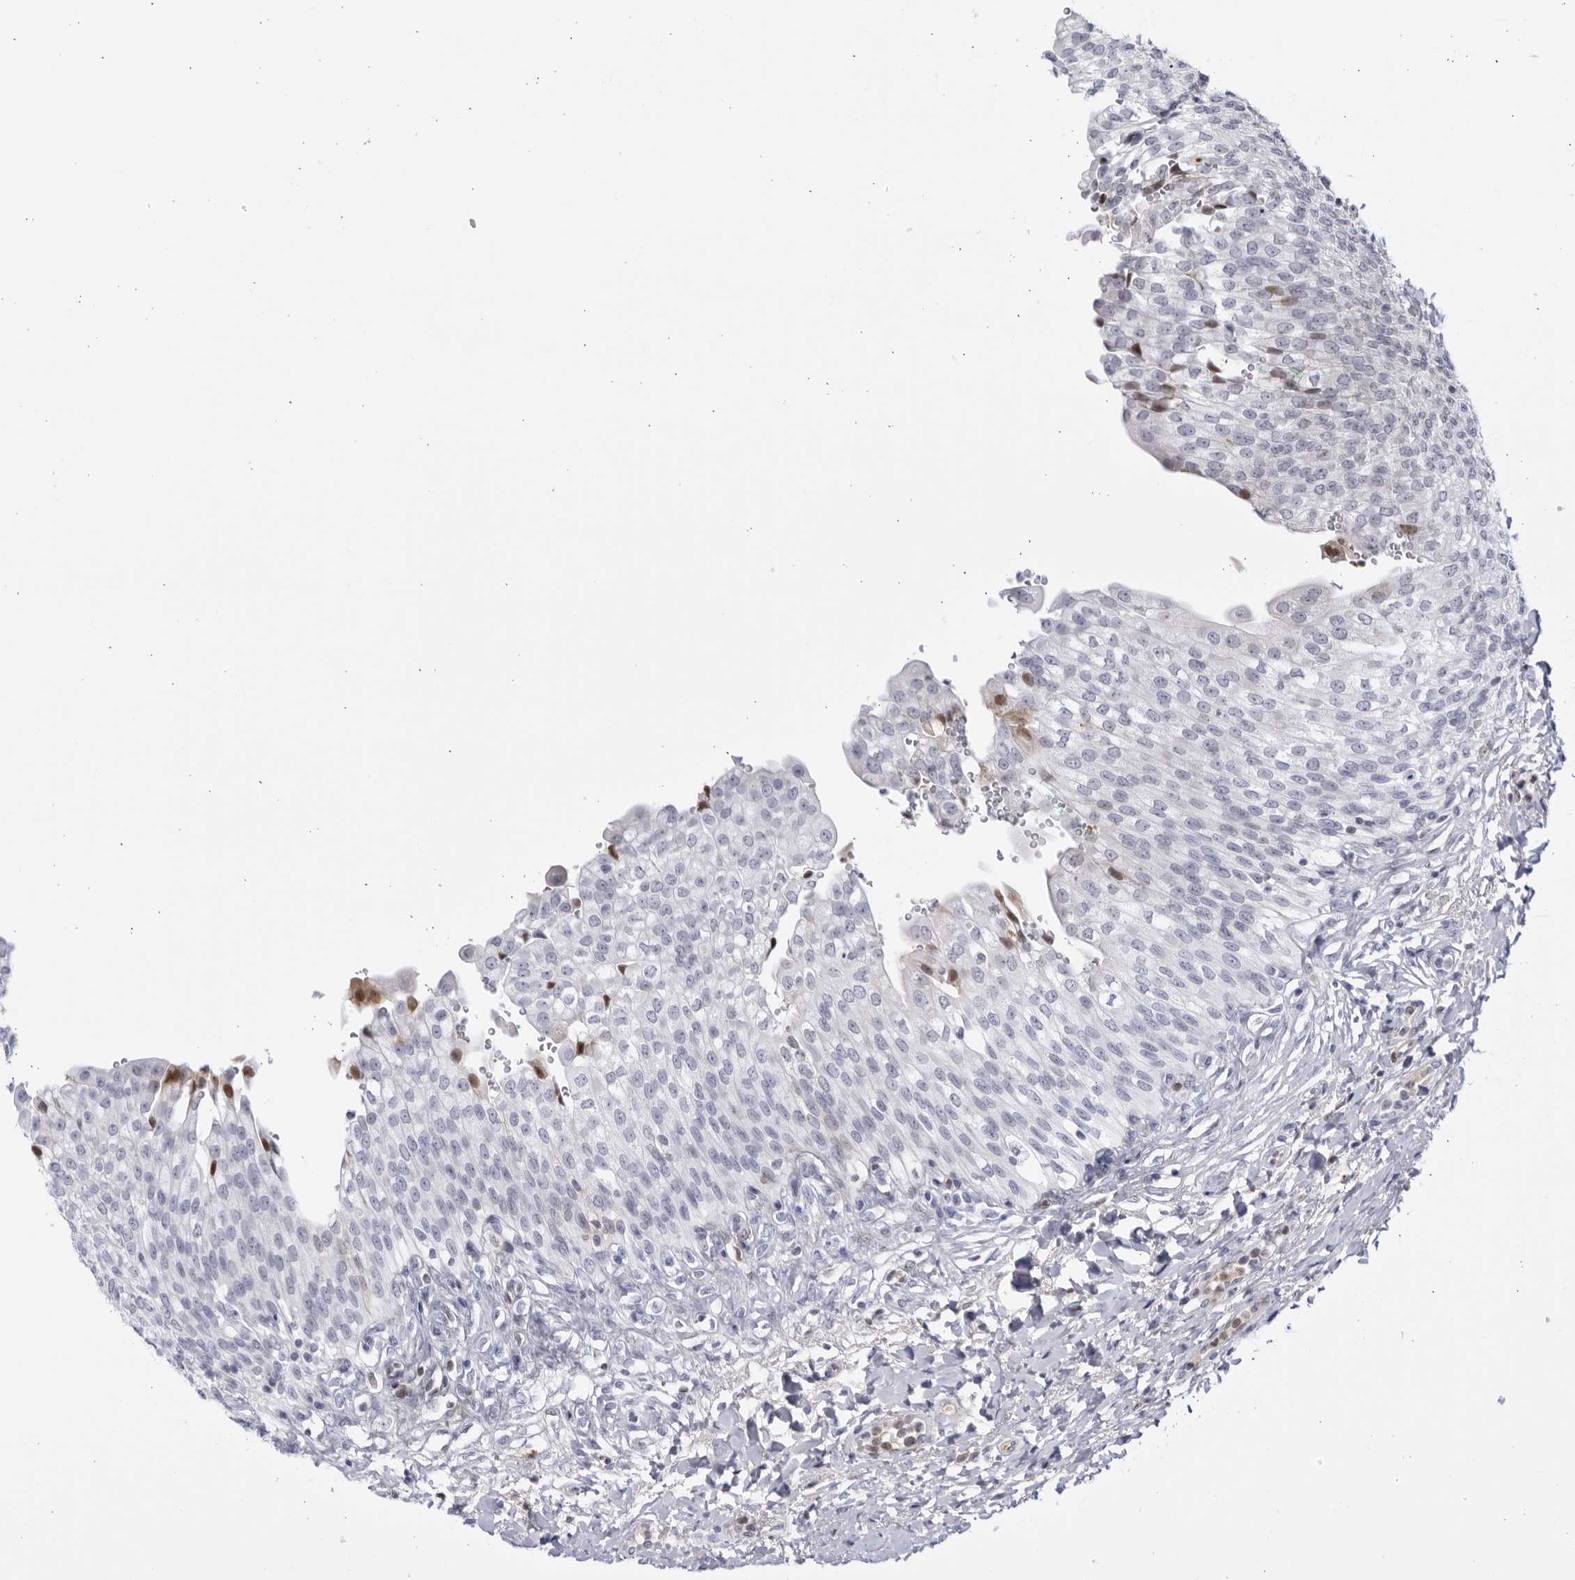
{"staining": {"intensity": "moderate", "quantity": "<25%", "location": "nuclear"}, "tissue": "urinary bladder", "cell_type": "Urothelial cells", "image_type": "normal", "snomed": [{"axis": "morphology", "description": "Urothelial carcinoma, High grade"}, {"axis": "topography", "description": "Urinary bladder"}], "caption": "Protein staining by IHC demonstrates moderate nuclear staining in about <25% of urothelial cells in benign urinary bladder.", "gene": "CNBD1", "patient": {"sex": "male", "age": 46}}